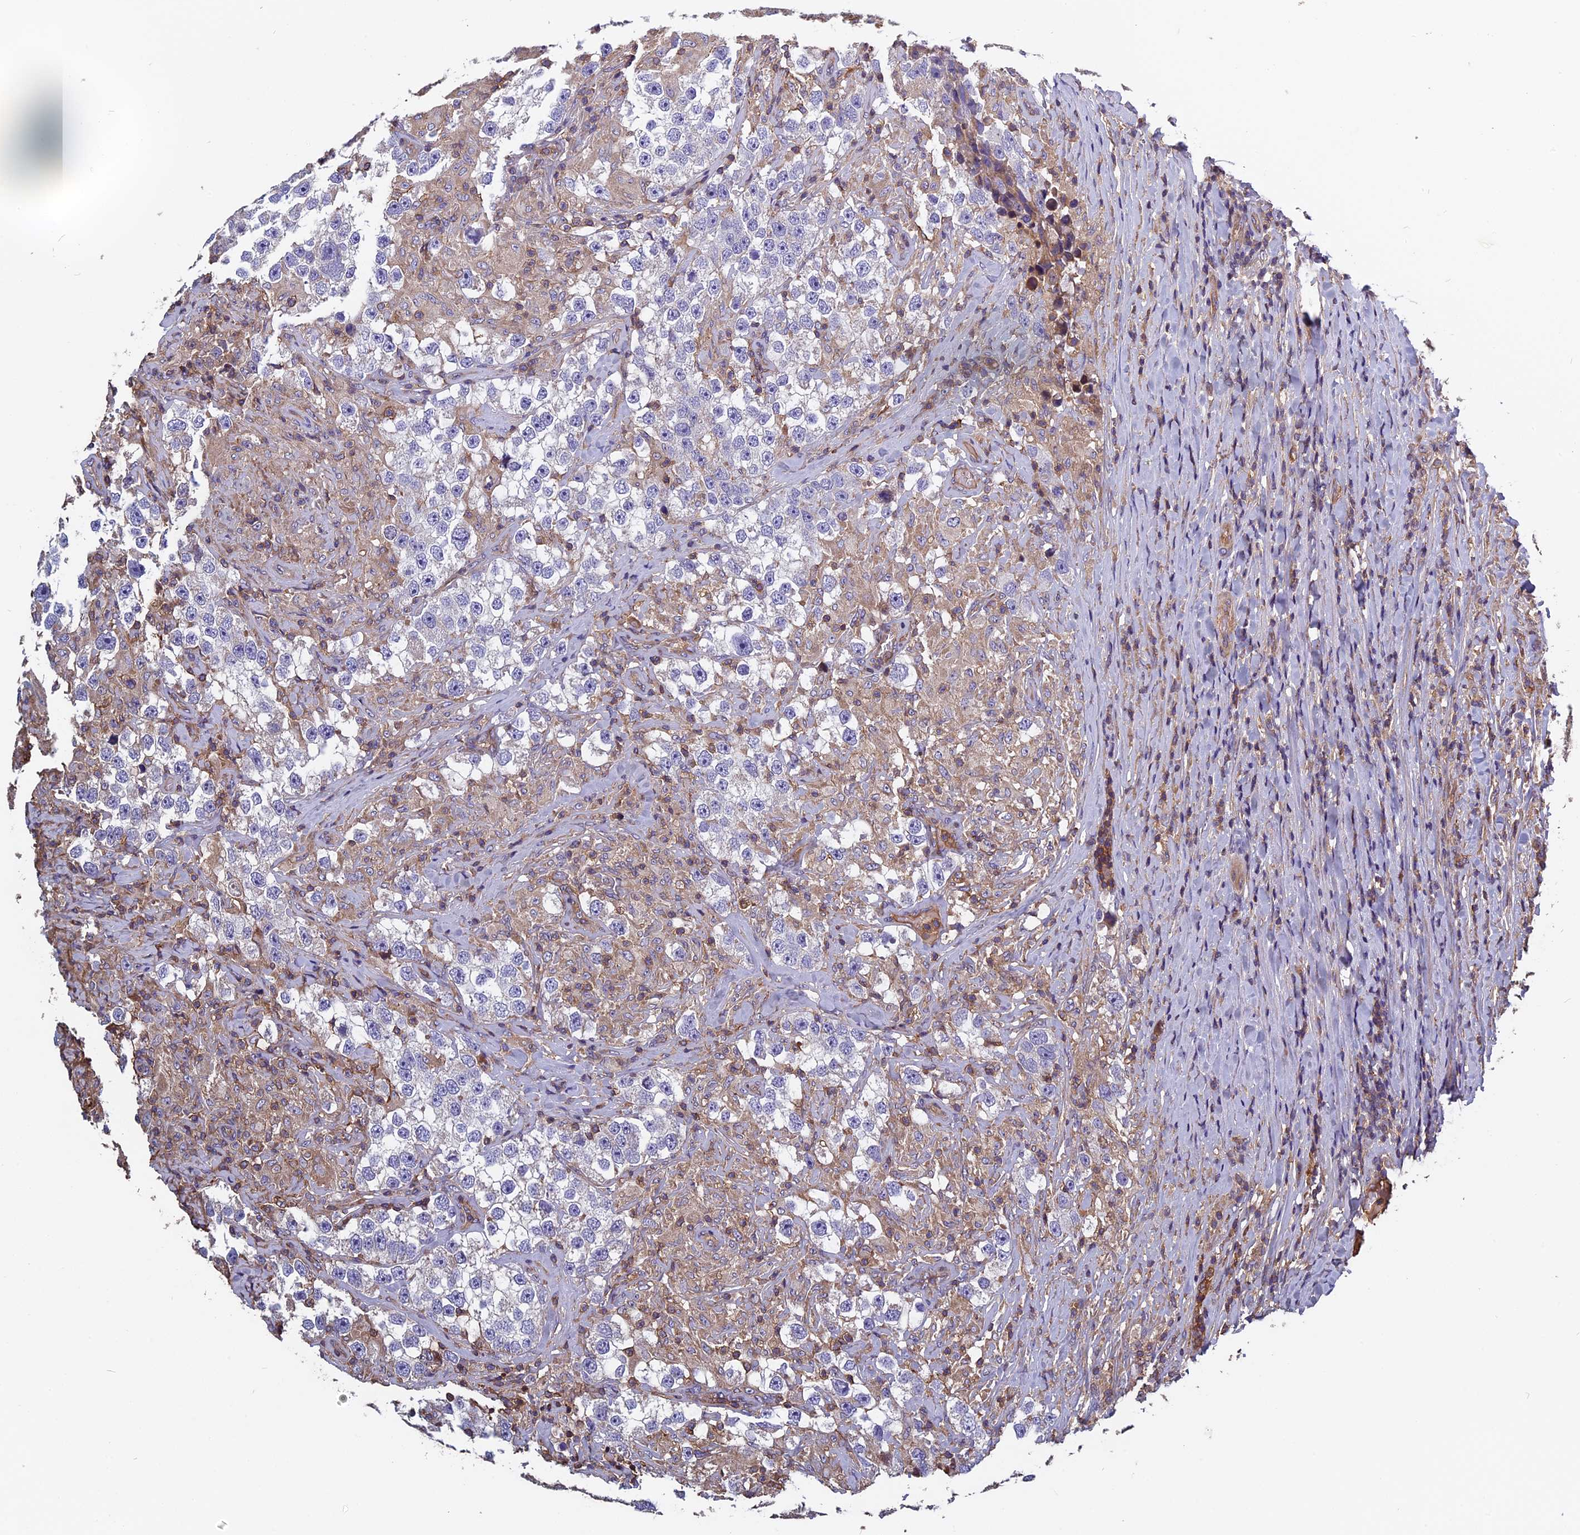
{"staining": {"intensity": "negative", "quantity": "none", "location": "none"}, "tissue": "testis cancer", "cell_type": "Tumor cells", "image_type": "cancer", "snomed": [{"axis": "morphology", "description": "Seminoma, NOS"}, {"axis": "topography", "description": "Testis"}], "caption": "IHC of human testis cancer (seminoma) shows no expression in tumor cells.", "gene": "CCDC153", "patient": {"sex": "male", "age": 46}}